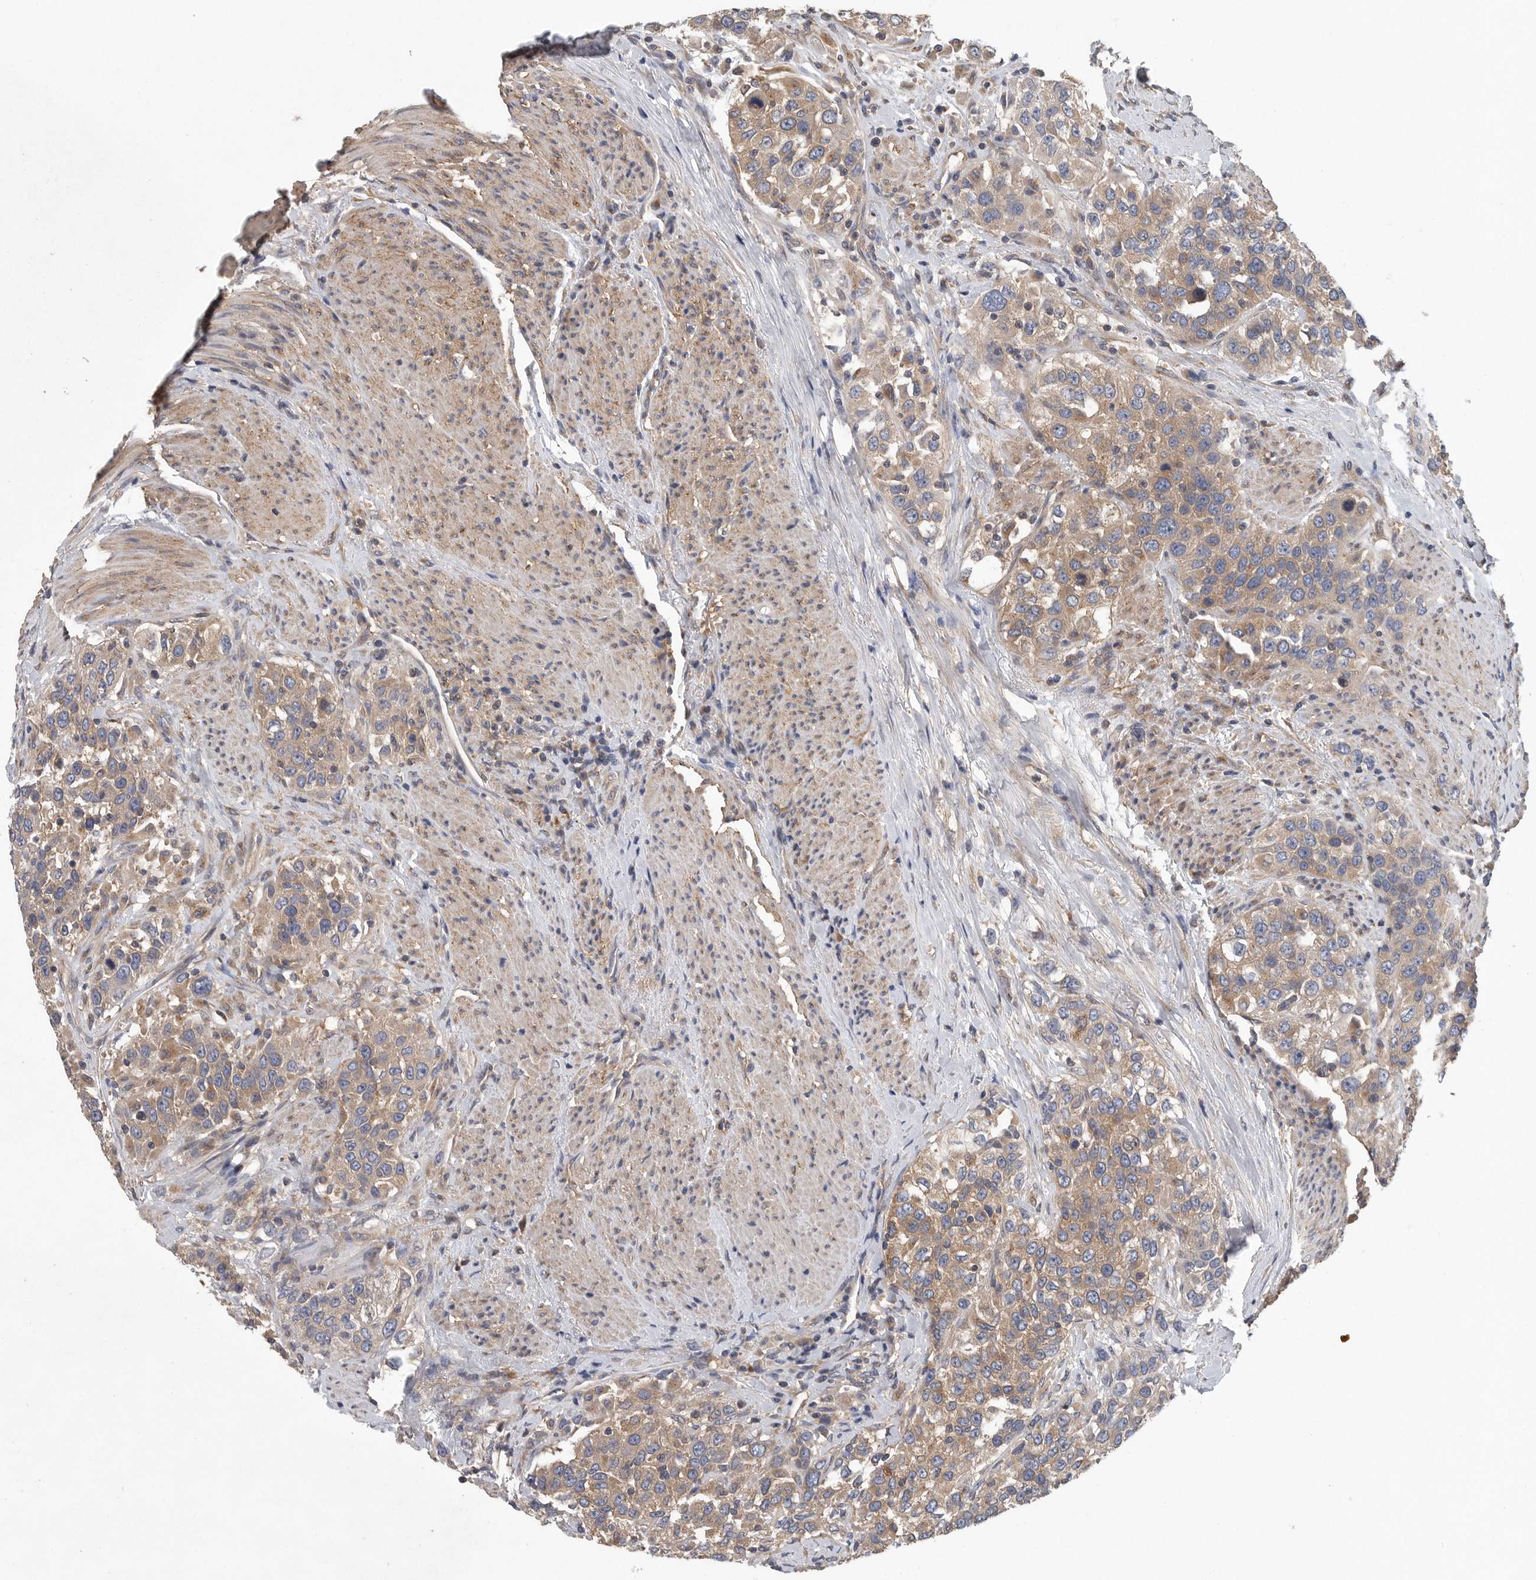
{"staining": {"intensity": "moderate", "quantity": ">75%", "location": "cytoplasmic/membranous"}, "tissue": "urothelial cancer", "cell_type": "Tumor cells", "image_type": "cancer", "snomed": [{"axis": "morphology", "description": "Urothelial carcinoma, High grade"}, {"axis": "topography", "description": "Urinary bladder"}], "caption": "There is medium levels of moderate cytoplasmic/membranous staining in tumor cells of urothelial cancer, as demonstrated by immunohistochemical staining (brown color).", "gene": "OXR1", "patient": {"sex": "female", "age": 80}}